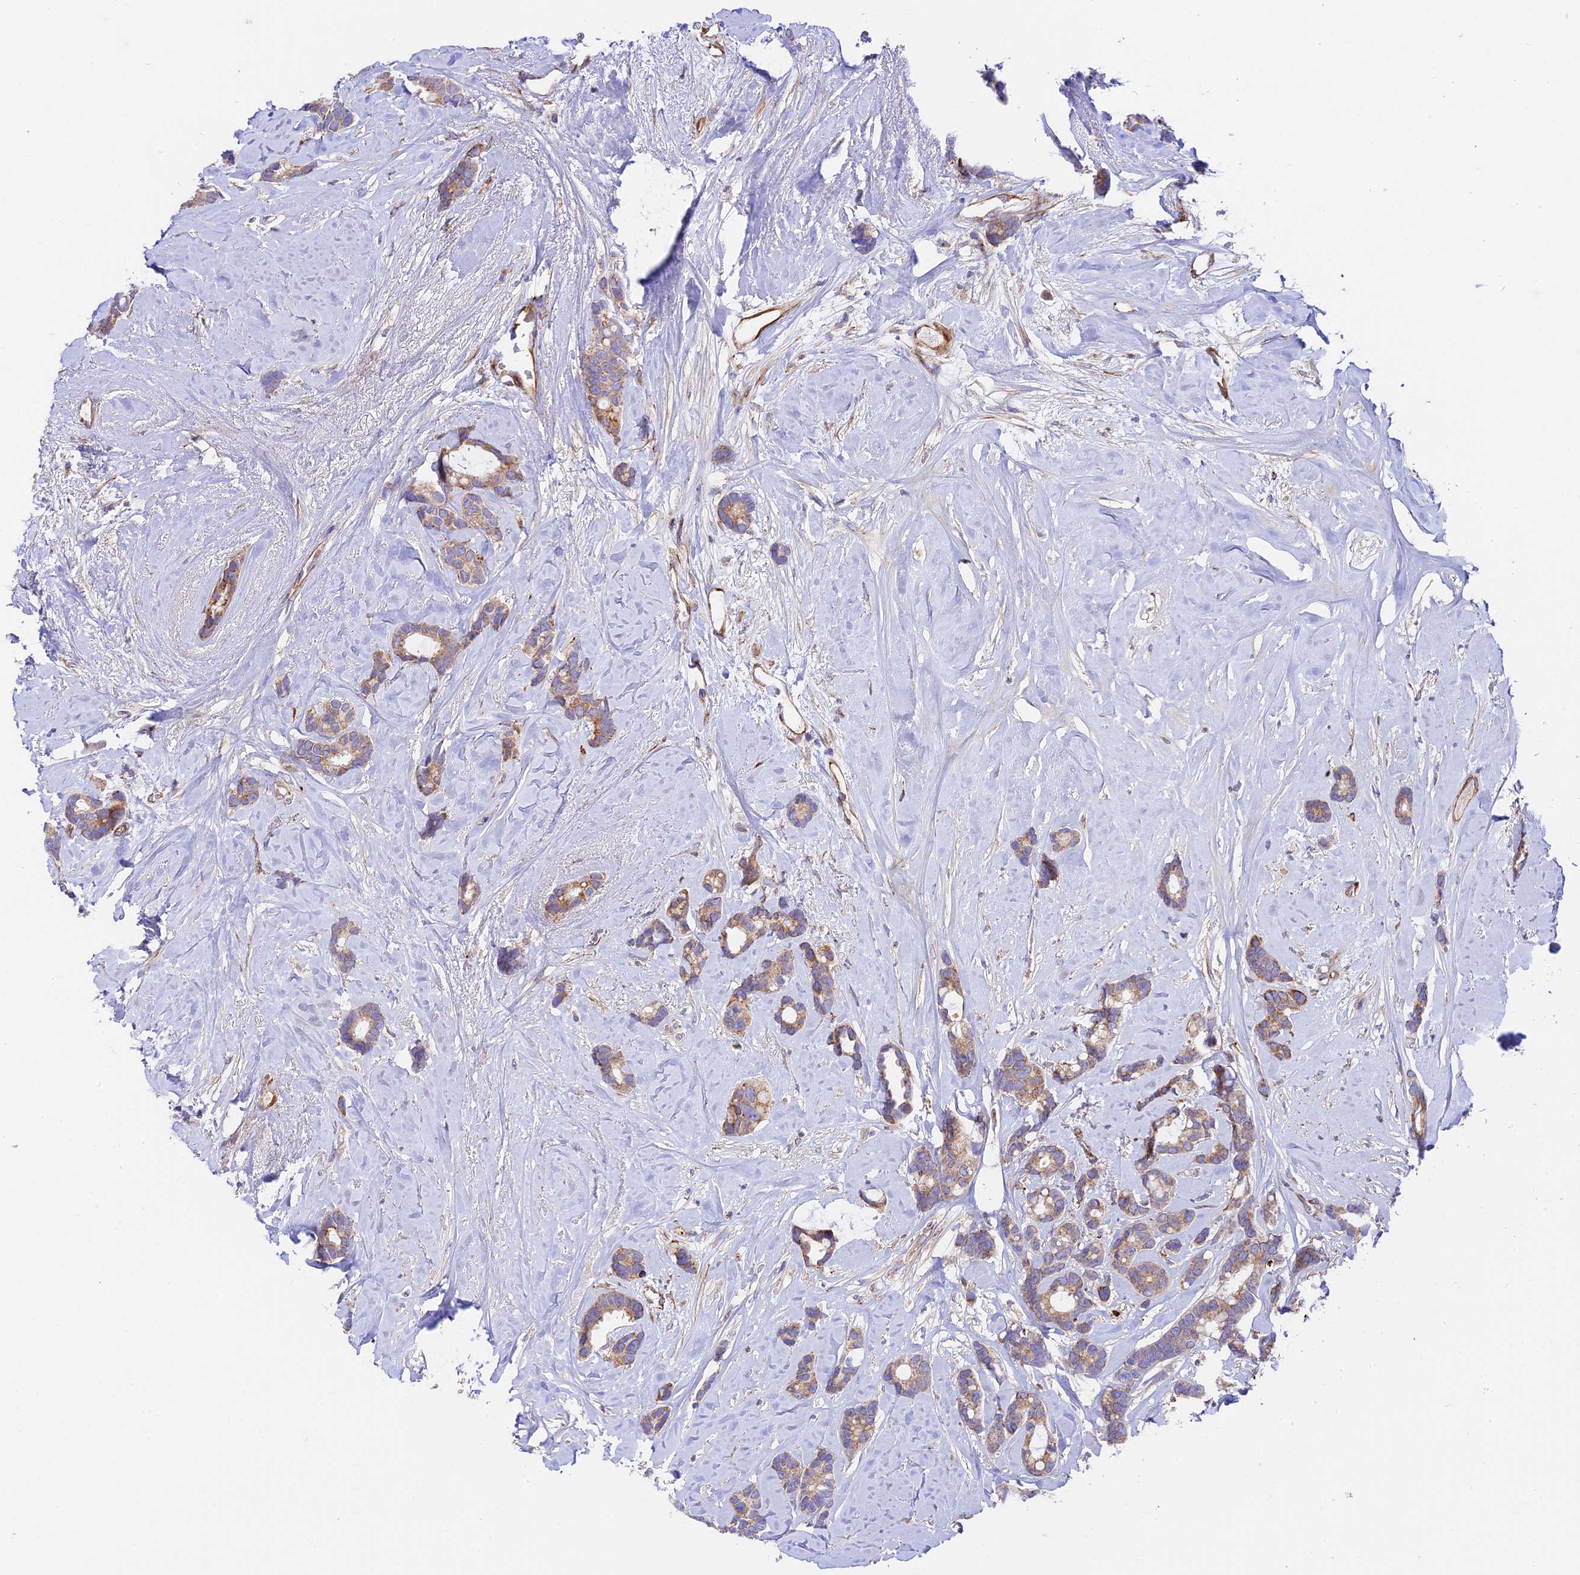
{"staining": {"intensity": "weak", "quantity": "25%-75%", "location": "cytoplasmic/membranous"}, "tissue": "breast cancer", "cell_type": "Tumor cells", "image_type": "cancer", "snomed": [{"axis": "morphology", "description": "Duct carcinoma"}, {"axis": "topography", "description": "Breast"}], "caption": "Immunohistochemistry (IHC) (DAB (3,3'-diaminobenzidine)) staining of breast cancer exhibits weak cytoplasmic/membranous protein expression in about 25%-75% of tumor cells.", "gene": "VPS13C", "patient": {"sex": "female", "age": 87}}